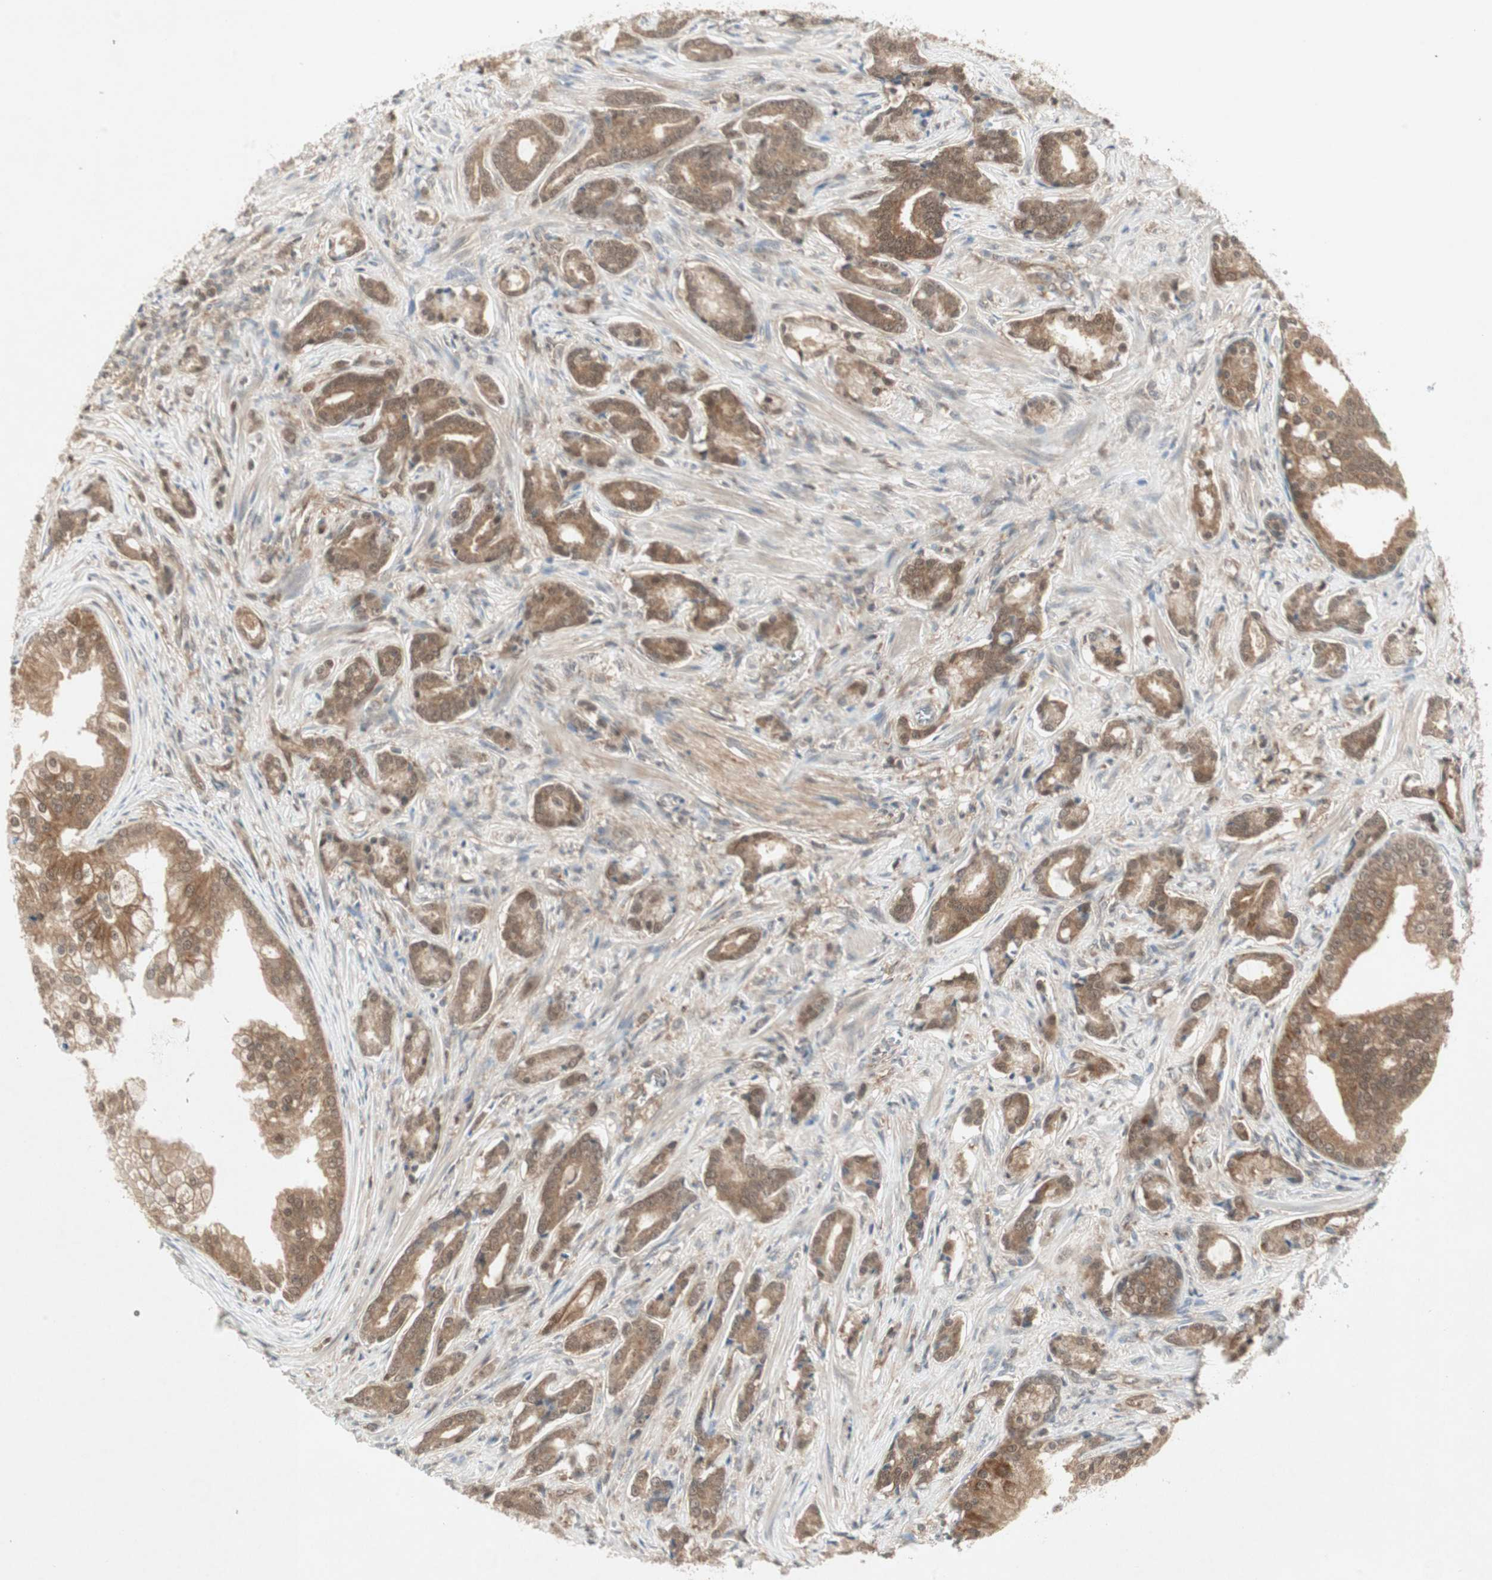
{"staining": {"intensity": "moderate", "quantity": ">75%", "location": "cytoplasmic/membranous"}, "tissue": "prostate cancer", "cell_type": "Tumor cells", "image_type": "cancer", "snomed": [{"axis": "morphology", "description": "Adenocarcinoma, Low grade"}, {"axis": "topography", "description": "Prostate"}], "caption": "Human prostate cancer stained with a protein marker shows moderate staining in tumor cells.", "gene": "PTPA", "patient": {"sex": "male", "age": 58}}